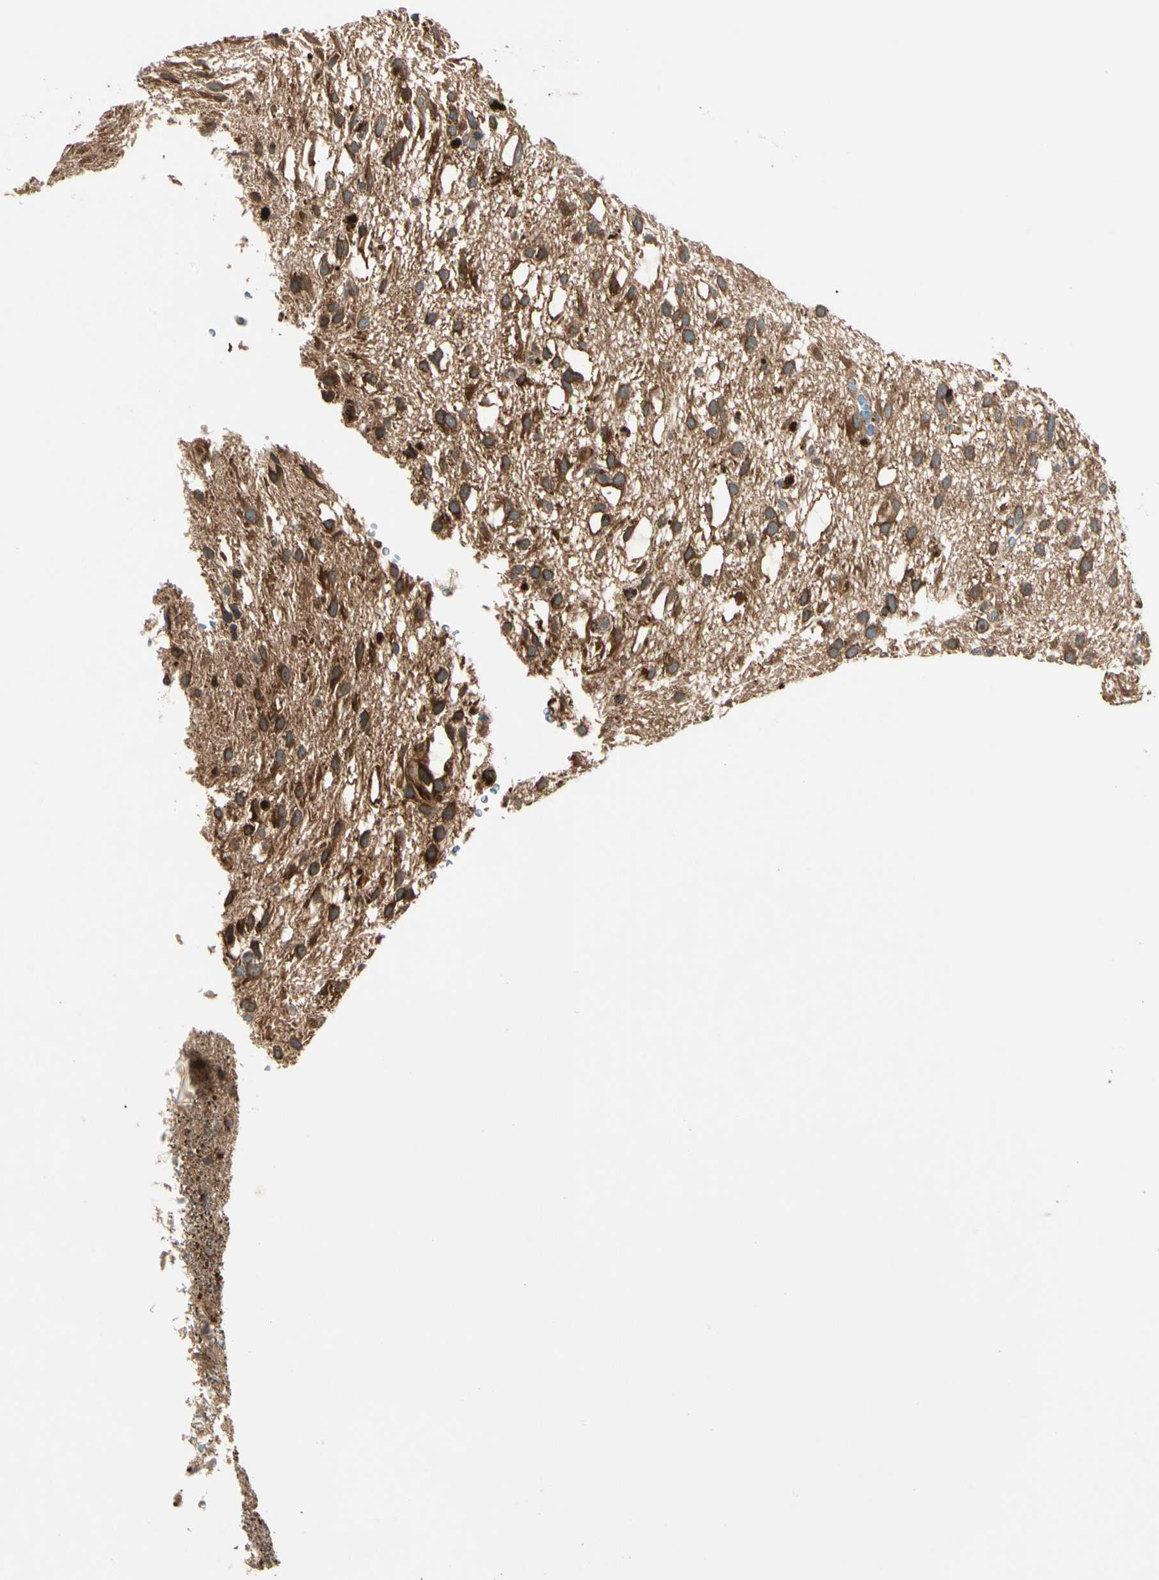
{"staining": {"intensity": "strong", "quantity": ">75%", "location": "cytoplasmic/membranous"}, "tissue": "glioma", "cell_type": "Tumor cells", "image_type": "cancer", "snomed": [{"axis": "morphology", "description": "Glioma, malignant, Low grade"}, {"axis": "topography", "description": "Brain"}], "caption": "Strong cytoplasmic/membranous positivity is appreciated in approximately >75% of tumor cells in low-grade glioma (malignant).", "gene": "ACVR1C", "patient": {"sex": "male", "age": 77}}